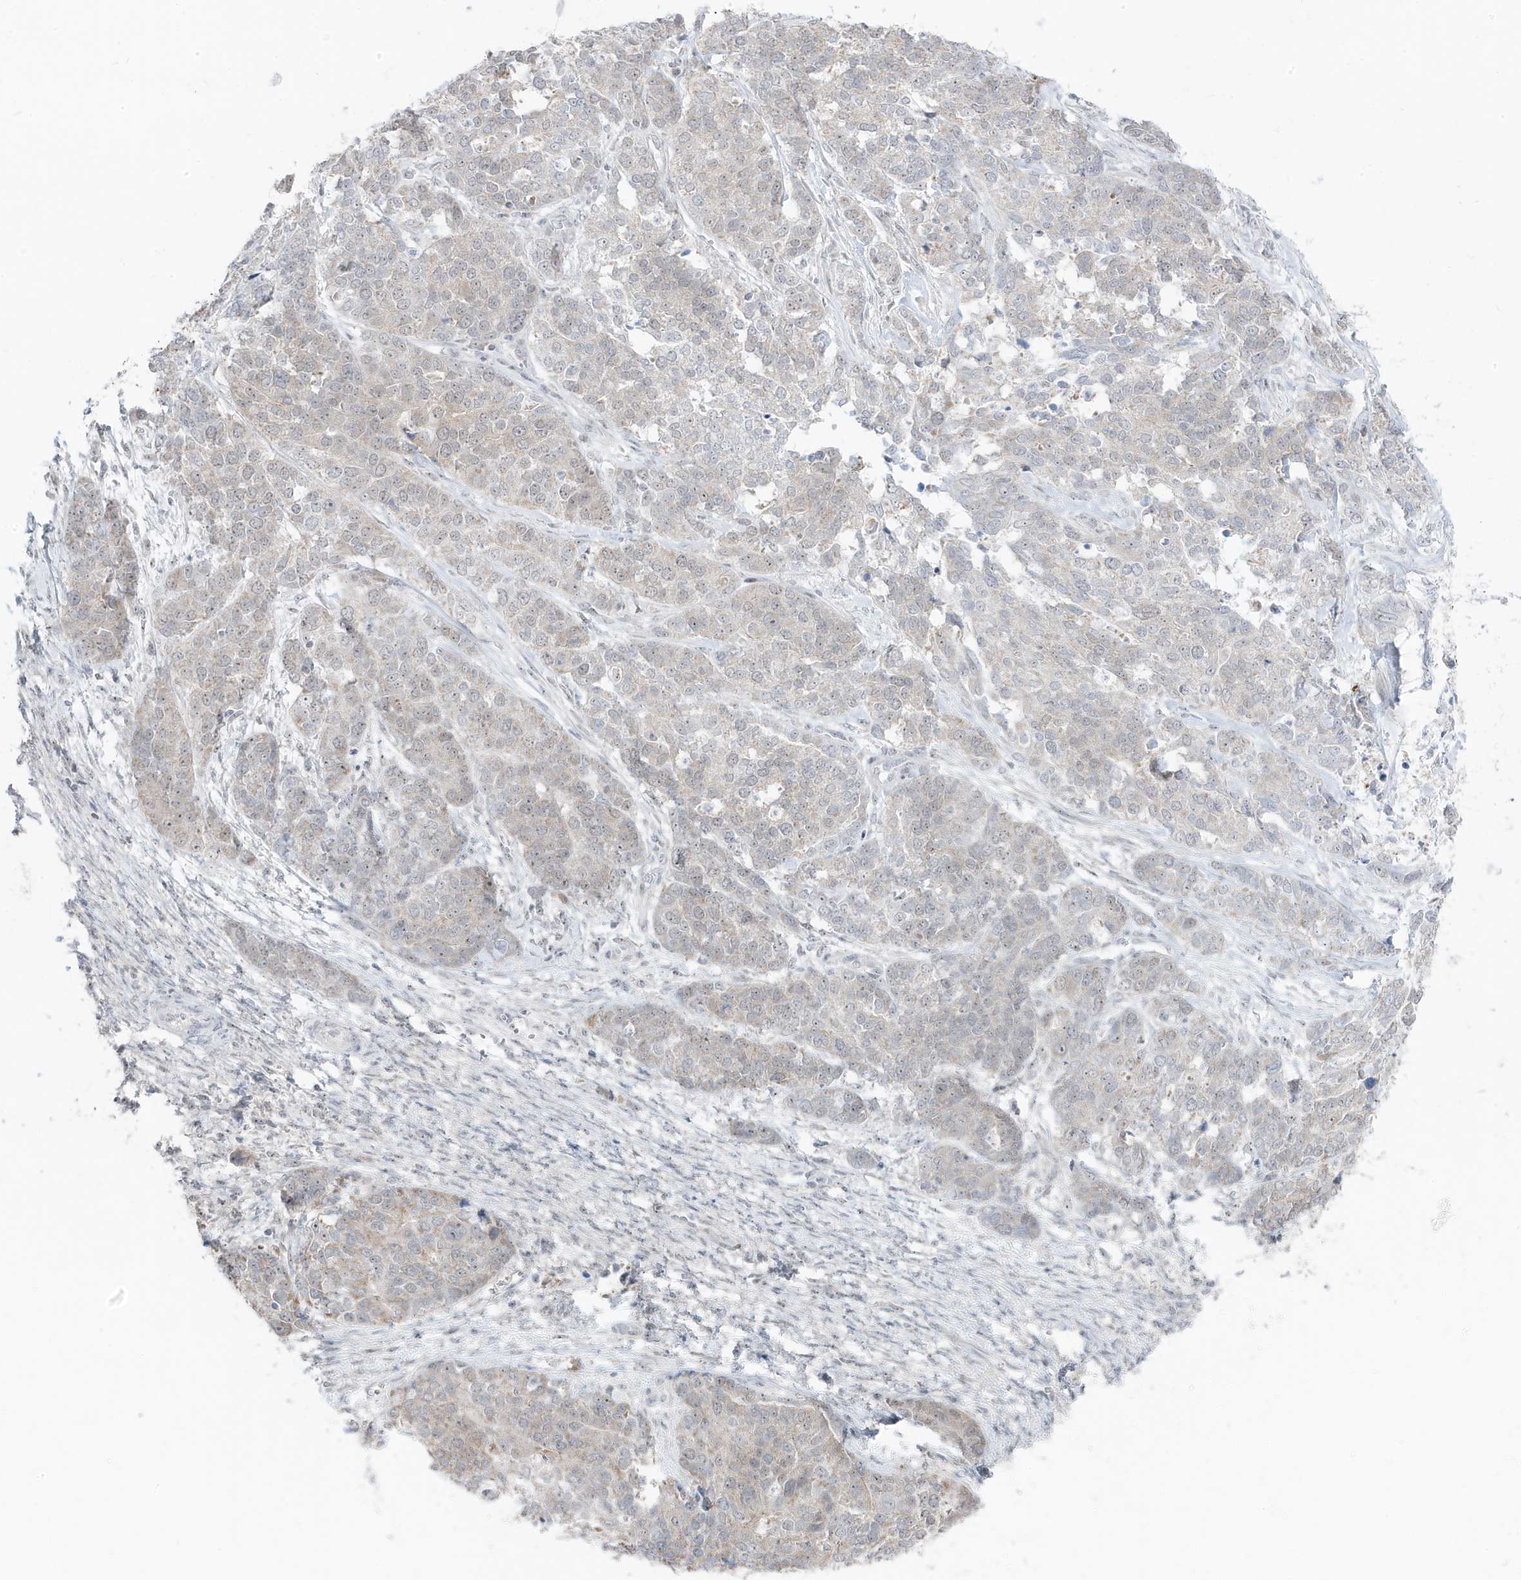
{"staining": {"intensity": "negative", "quantity": "none", "location": "none"}, "tissue": "ovarian cancer", "cell_type": "Tumor cells", "image_type": "cancer", "snomed": [{"axis": "morphology", "description": "Cystadenocarcinoma, serous, NOS"}, {"axis": "topography", "description": "Ovary"}], "caption": "An image of ovarian cancer stained for a protein displays no brown staining in tumor cells. Nuclei are stained in blue.", "gene": "TSEN15", "patient": {"sex": "female", "age": 44}}